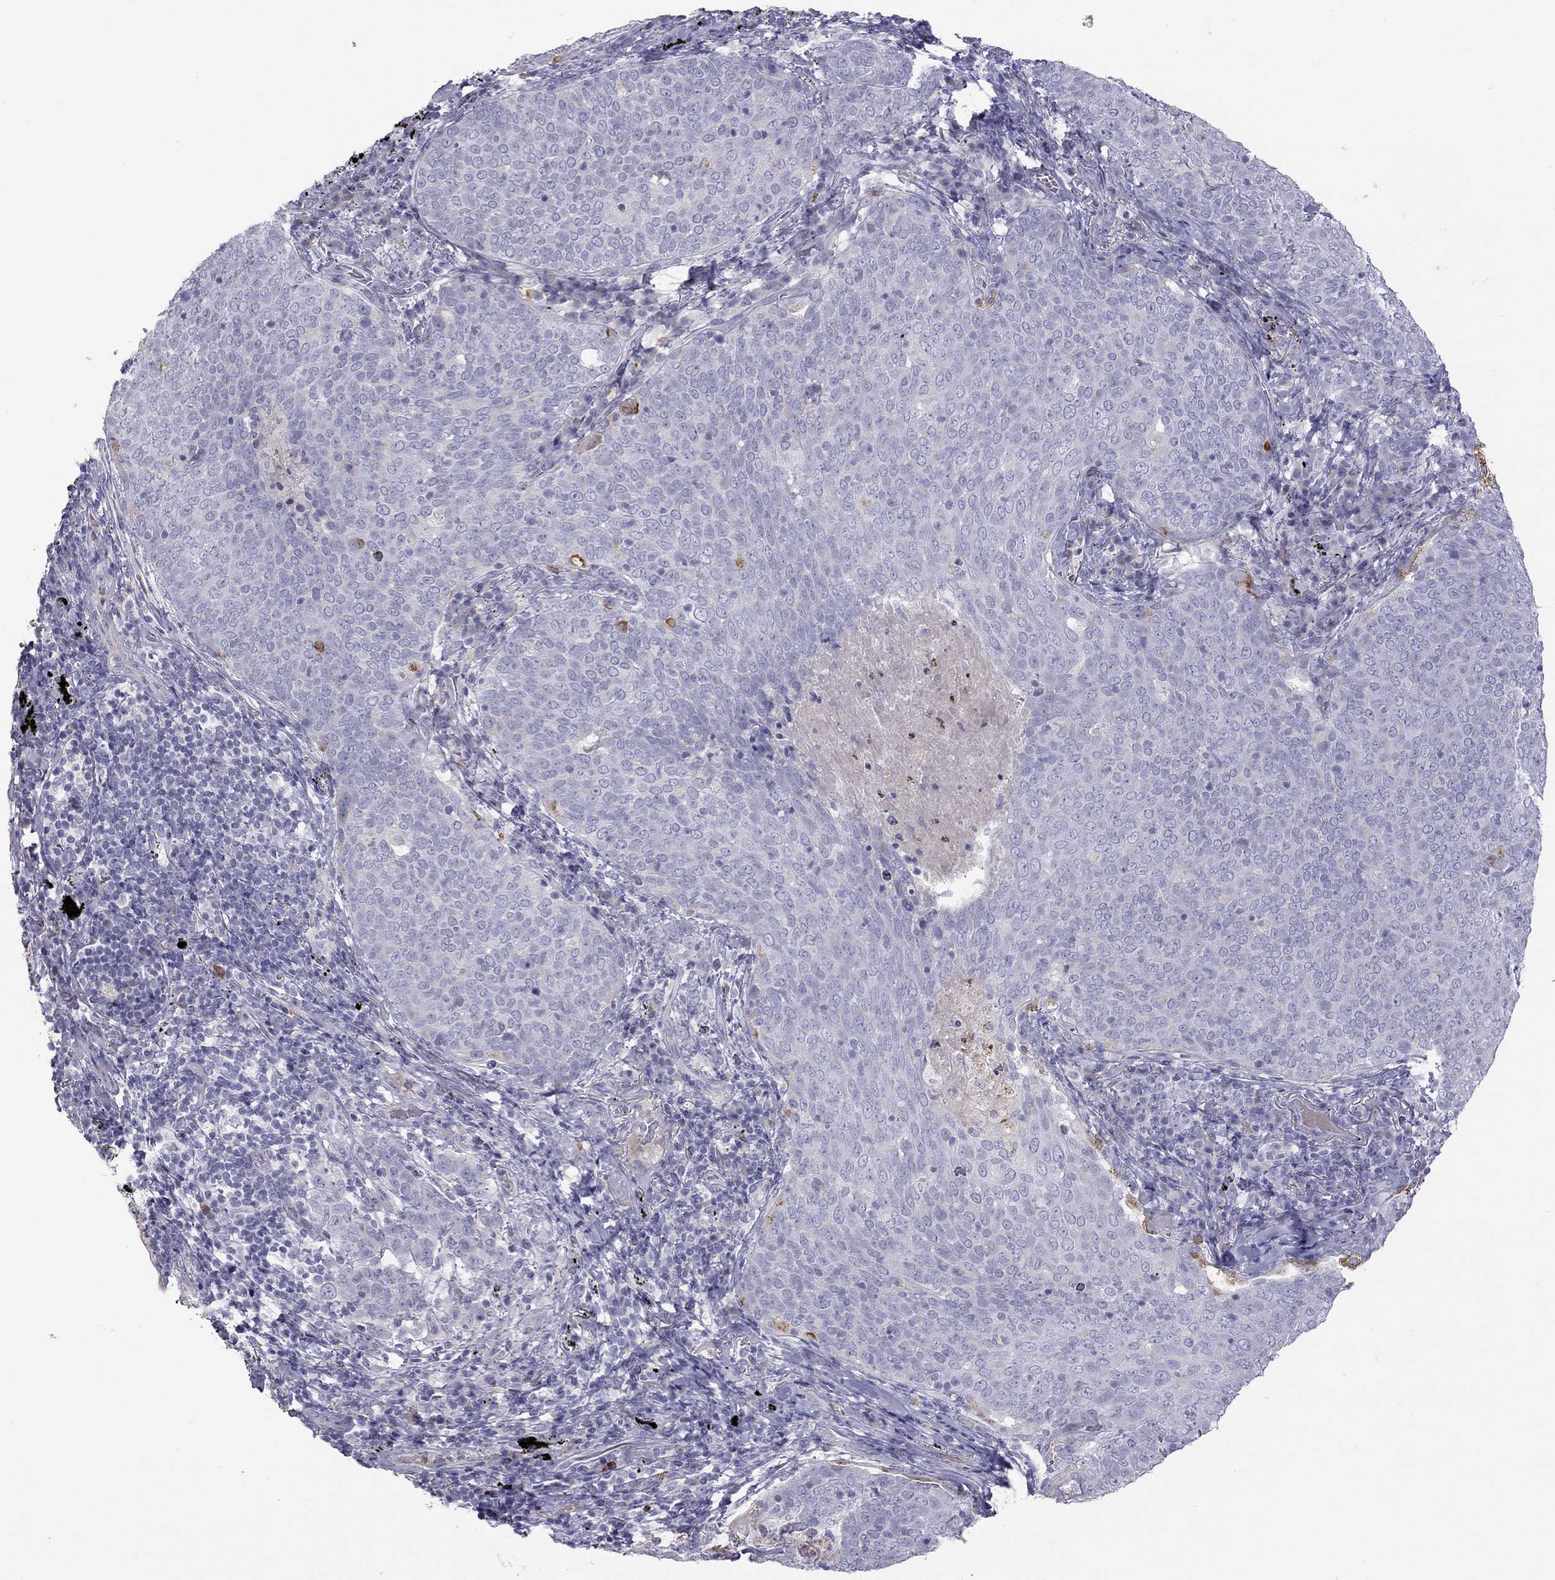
{"staining": {"intensity": "negative", "quantity": "none", "location": "none"}, "tissue": "lung cancer", "cell_type": "Tumor cells", "image_type": "cancer", "snomed": [{"axis": "morphology", "description": "Squamous cell carcinoma, NOS"}, {"axis": "topography", "description": "Lung"}], "caption": "DAB immunohistochemical staining of lung squamous cell carcinoma demonstrates no significant staining in tumor cells.", "gene": "STAR", "patient": {"sex": "male", "age": 82}}